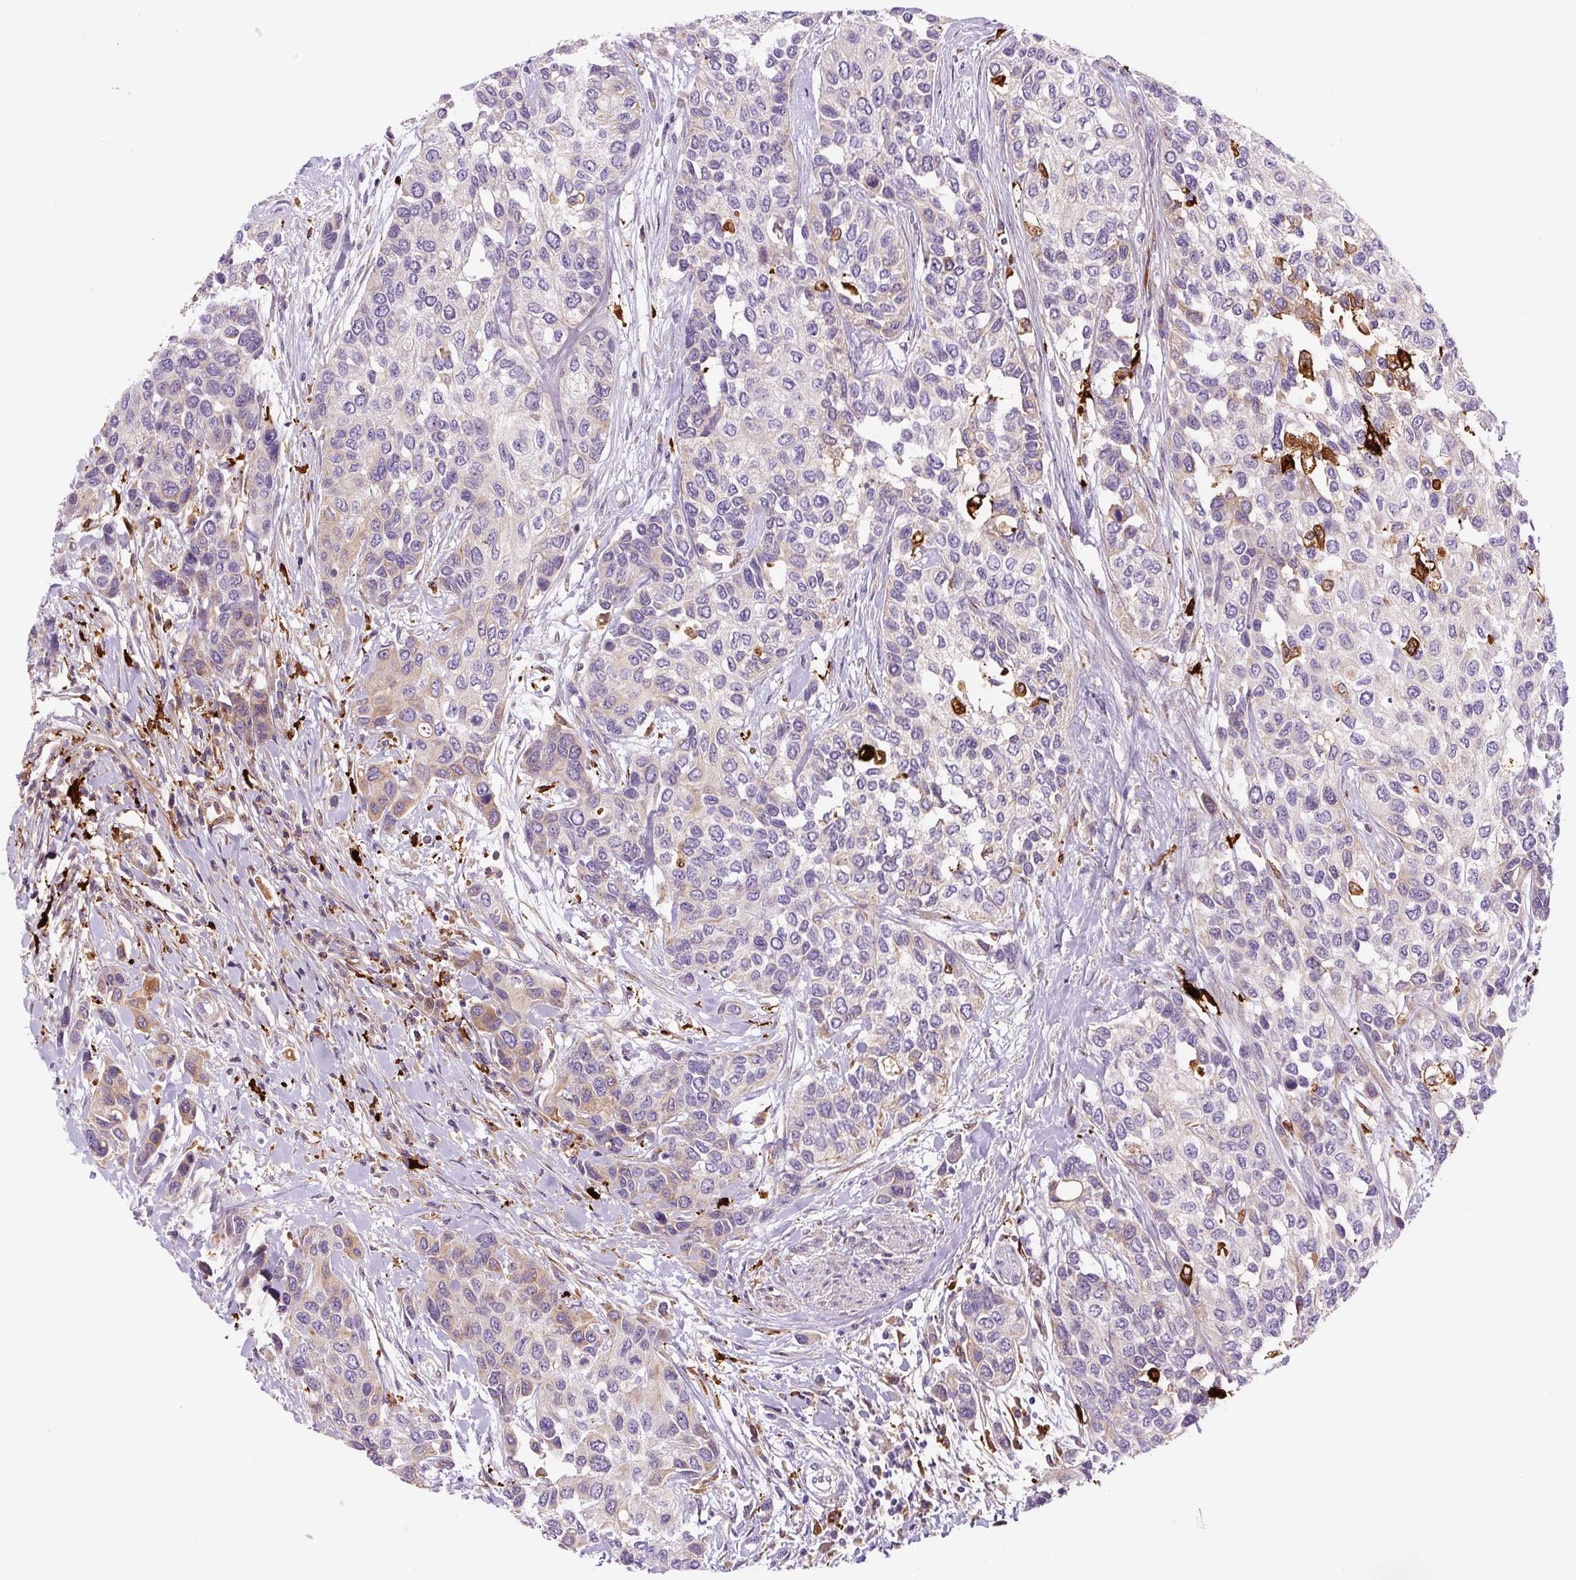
{"staining": {"intensity": "weak", "quantity": "<25%", "location": "cytoplasmic/membranous"}, "tissue": "urothelial cancer", "cell_type": "Tumor cells", "image_type": "cancer", "snomed": [{"axis": "morphology", "description": "Normal tissue, NOS"}, {"axis": "morphology", "description": "Urothelial carcinoma, High grade"}, {"axis": "topography", "description": "Vascular tissue"}, {"axis": "topography", "description": "Urinary bladder"}], "caption": "There is no significant positivity in tumor cells of high-grade urothelial carcinoma.", "gene": "FUT10", "patient": {"sex": "female", "age": 56}}